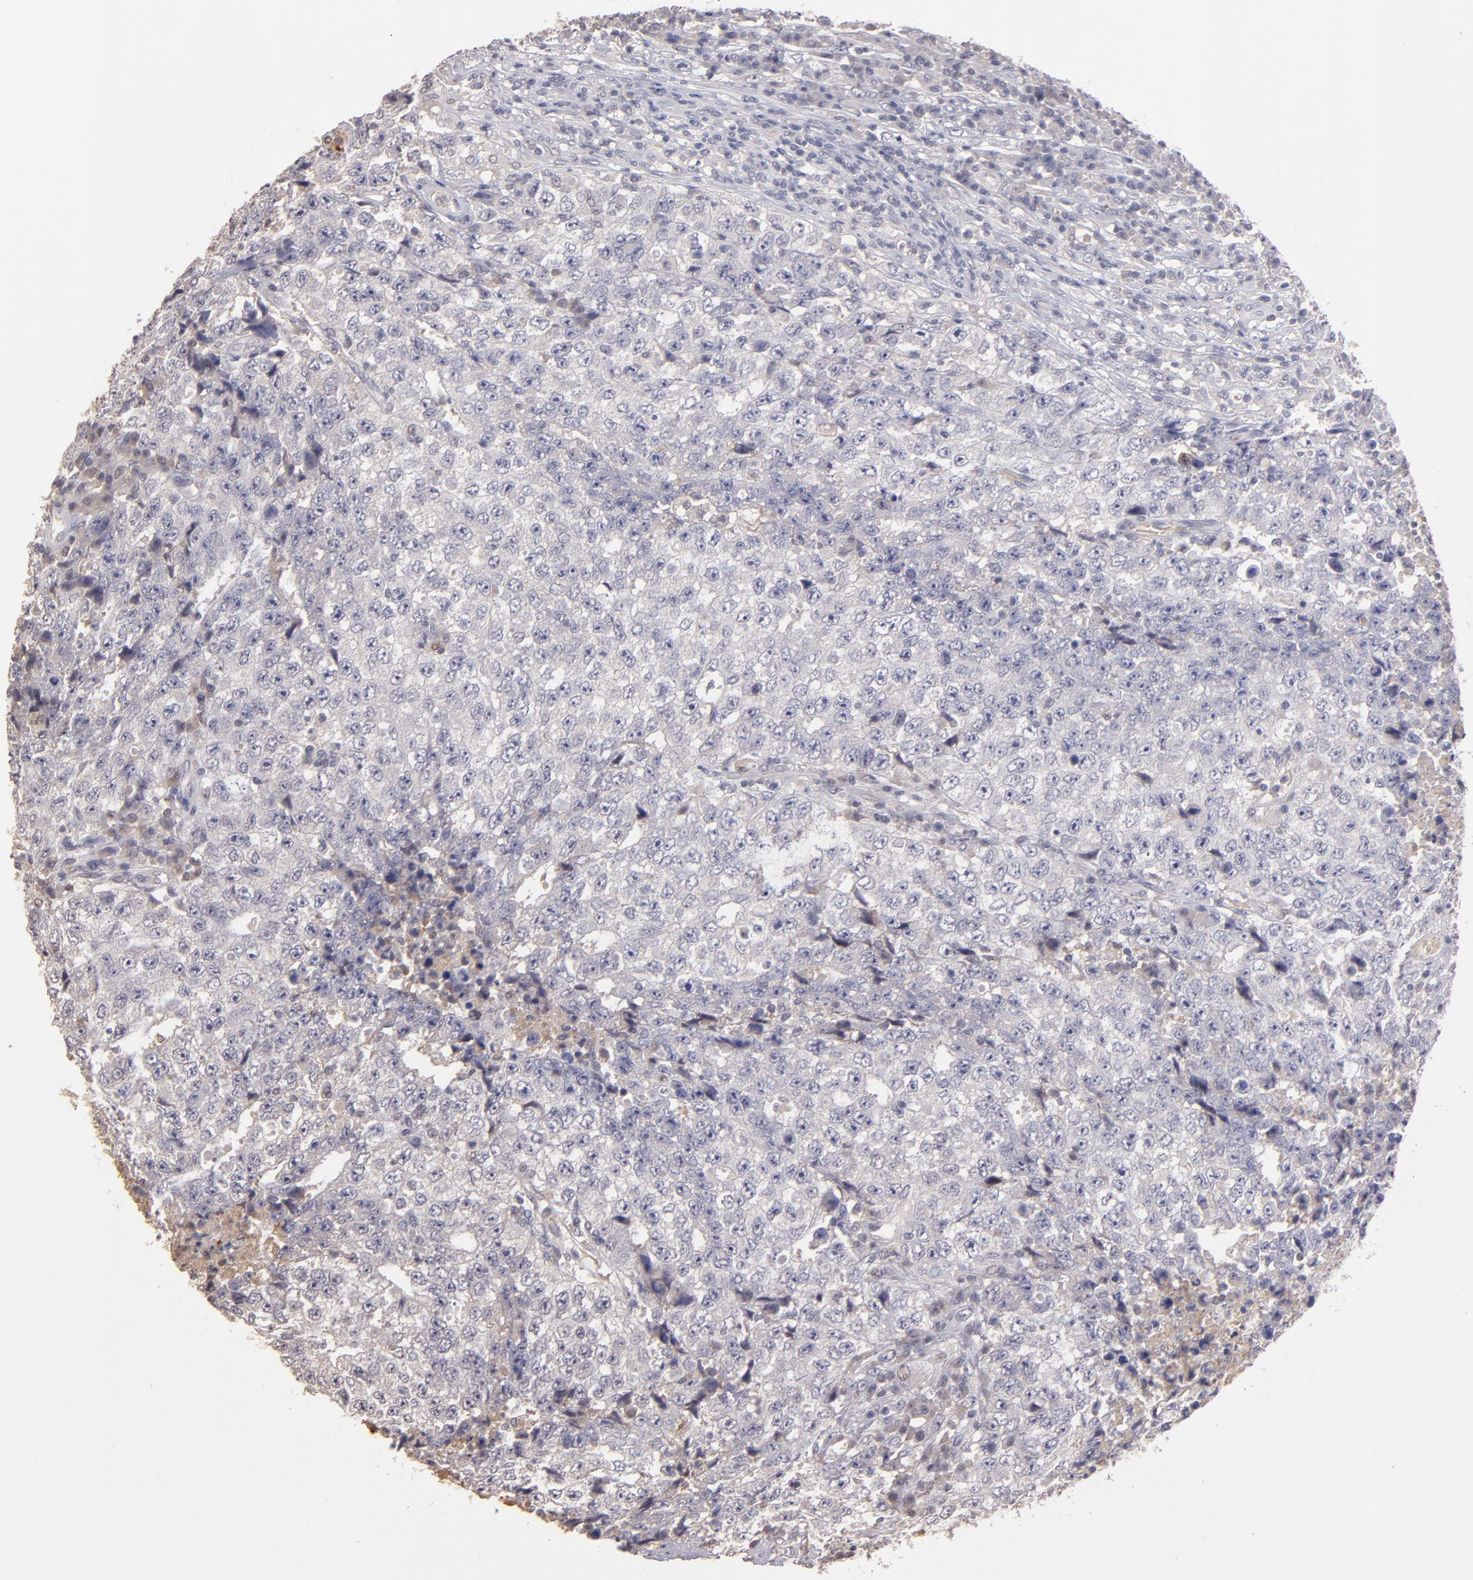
{"staining": {"intensity": "negative", "quantity": "none", "location": "none"}, "tissue": "testis cancer", "cell_type": "Tumor cells", "image_type": "cancer", "snomed": [{"axis": "morphology", "description": "Necrosis, NOS"}, {"axis": "morphology", "description": "Carcinoma, Embryonal, NOS"}, {"axis": "topography", "description": "Testis"}], "caption": "A histopathology image of testis cancer stained for a protein displays no brown staining in tumor cells.", "gene": "SERPINC1", "patient": {"sex": "male", "age": 19}}